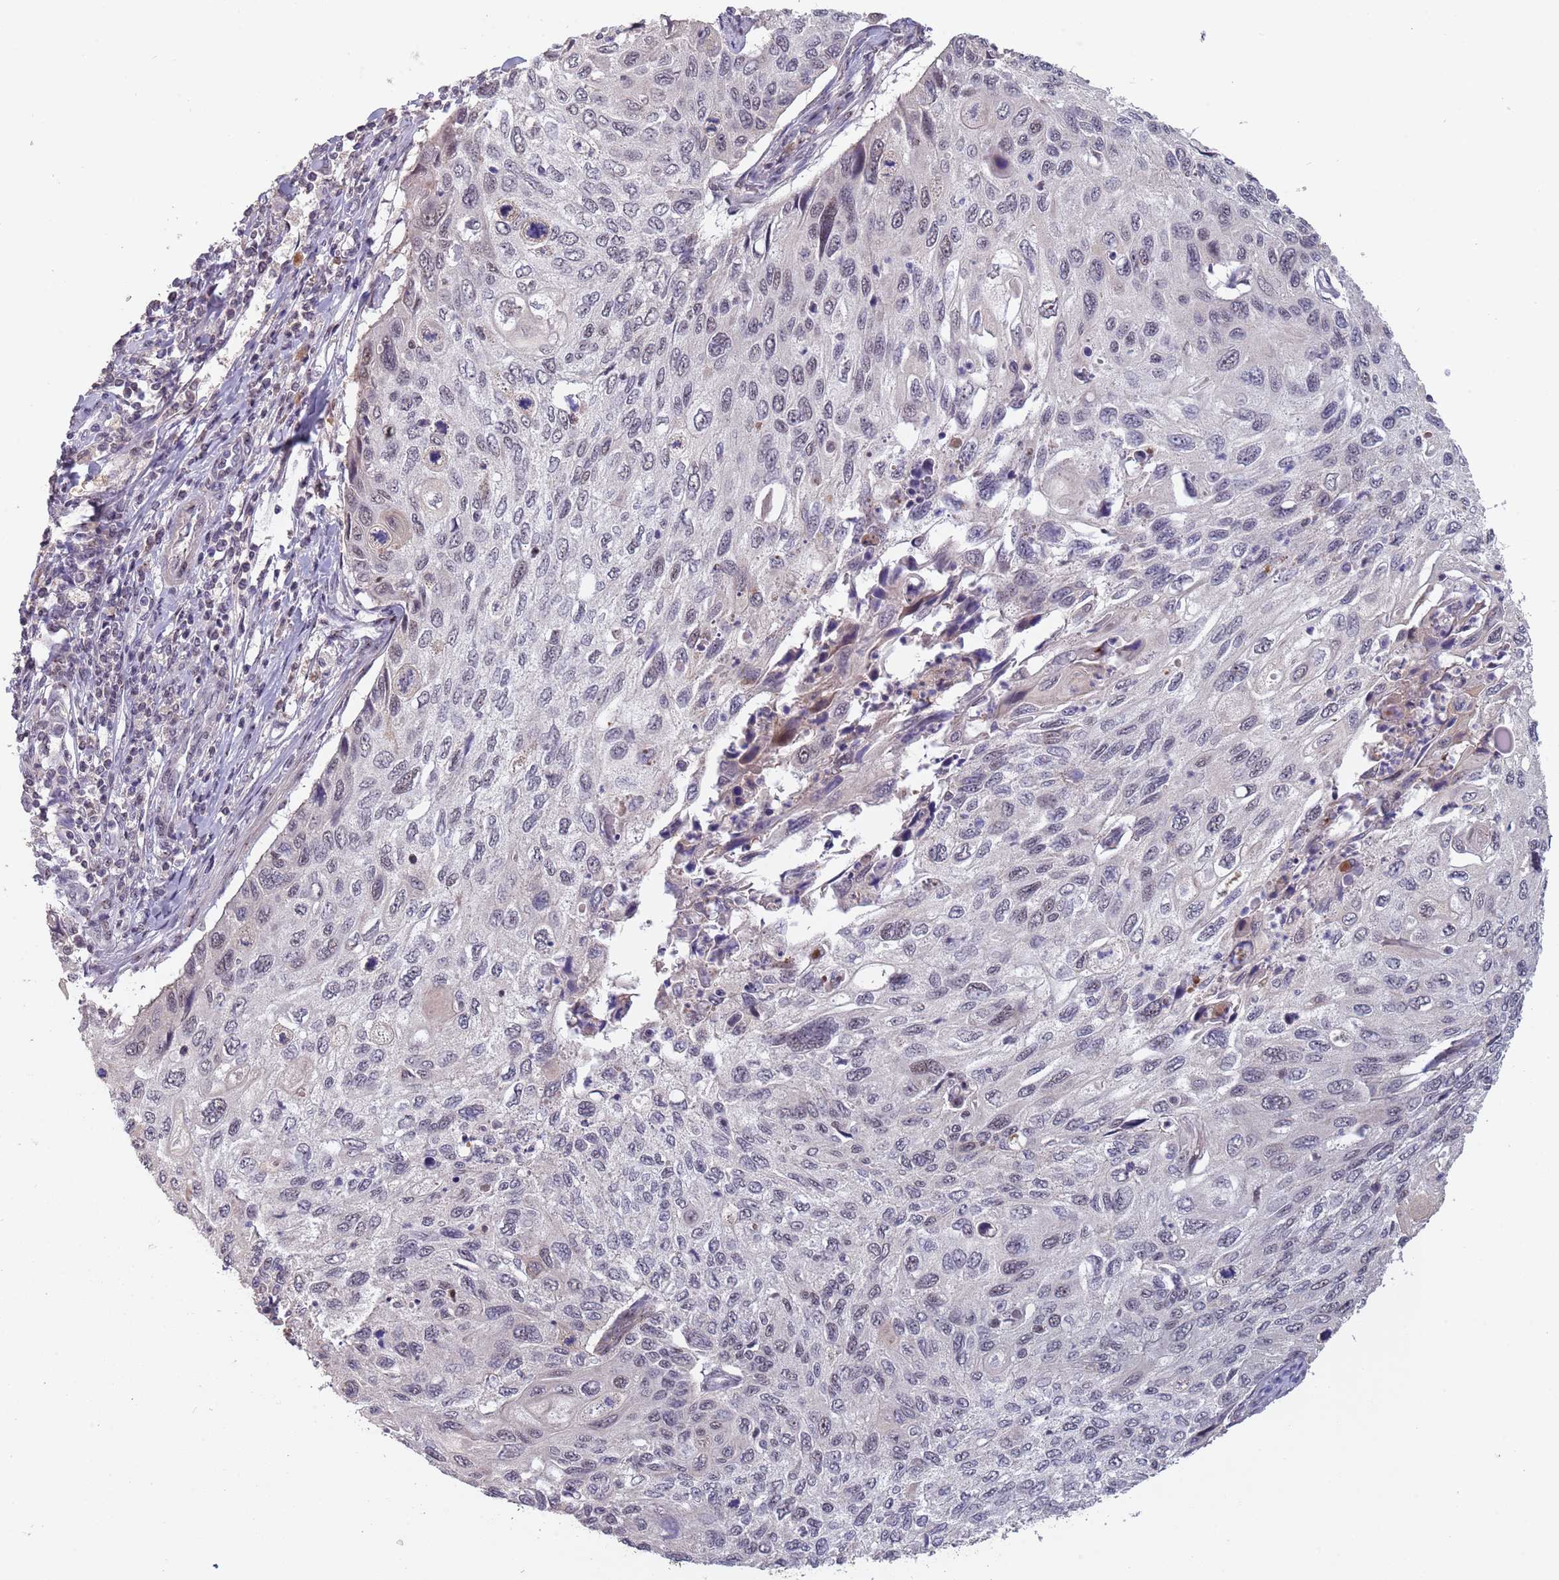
{"staining": {"intensity": "negative", "quantity": "none", "location": "none"}, "tissue": "cervical cancer", "cell_type": "Tumor cells", "image_type": "cancer", "snomed": [{"axis": "morphology", "description": "Squamous cell carcinoma, NOS"}, {"axis": "topography", "description": "Cervix"}], "caption": "High magnification brightfield microscopy of squamous cell carcinoma (cervical) stained with DAB (brown) and counterstained with hematoxylin (blue): tumor cells show no significant positivity. (IHC, brightfield microscopy, high magnification).", "gene": "CIZ1", "patient": {"sex": "female", "age": 70}}